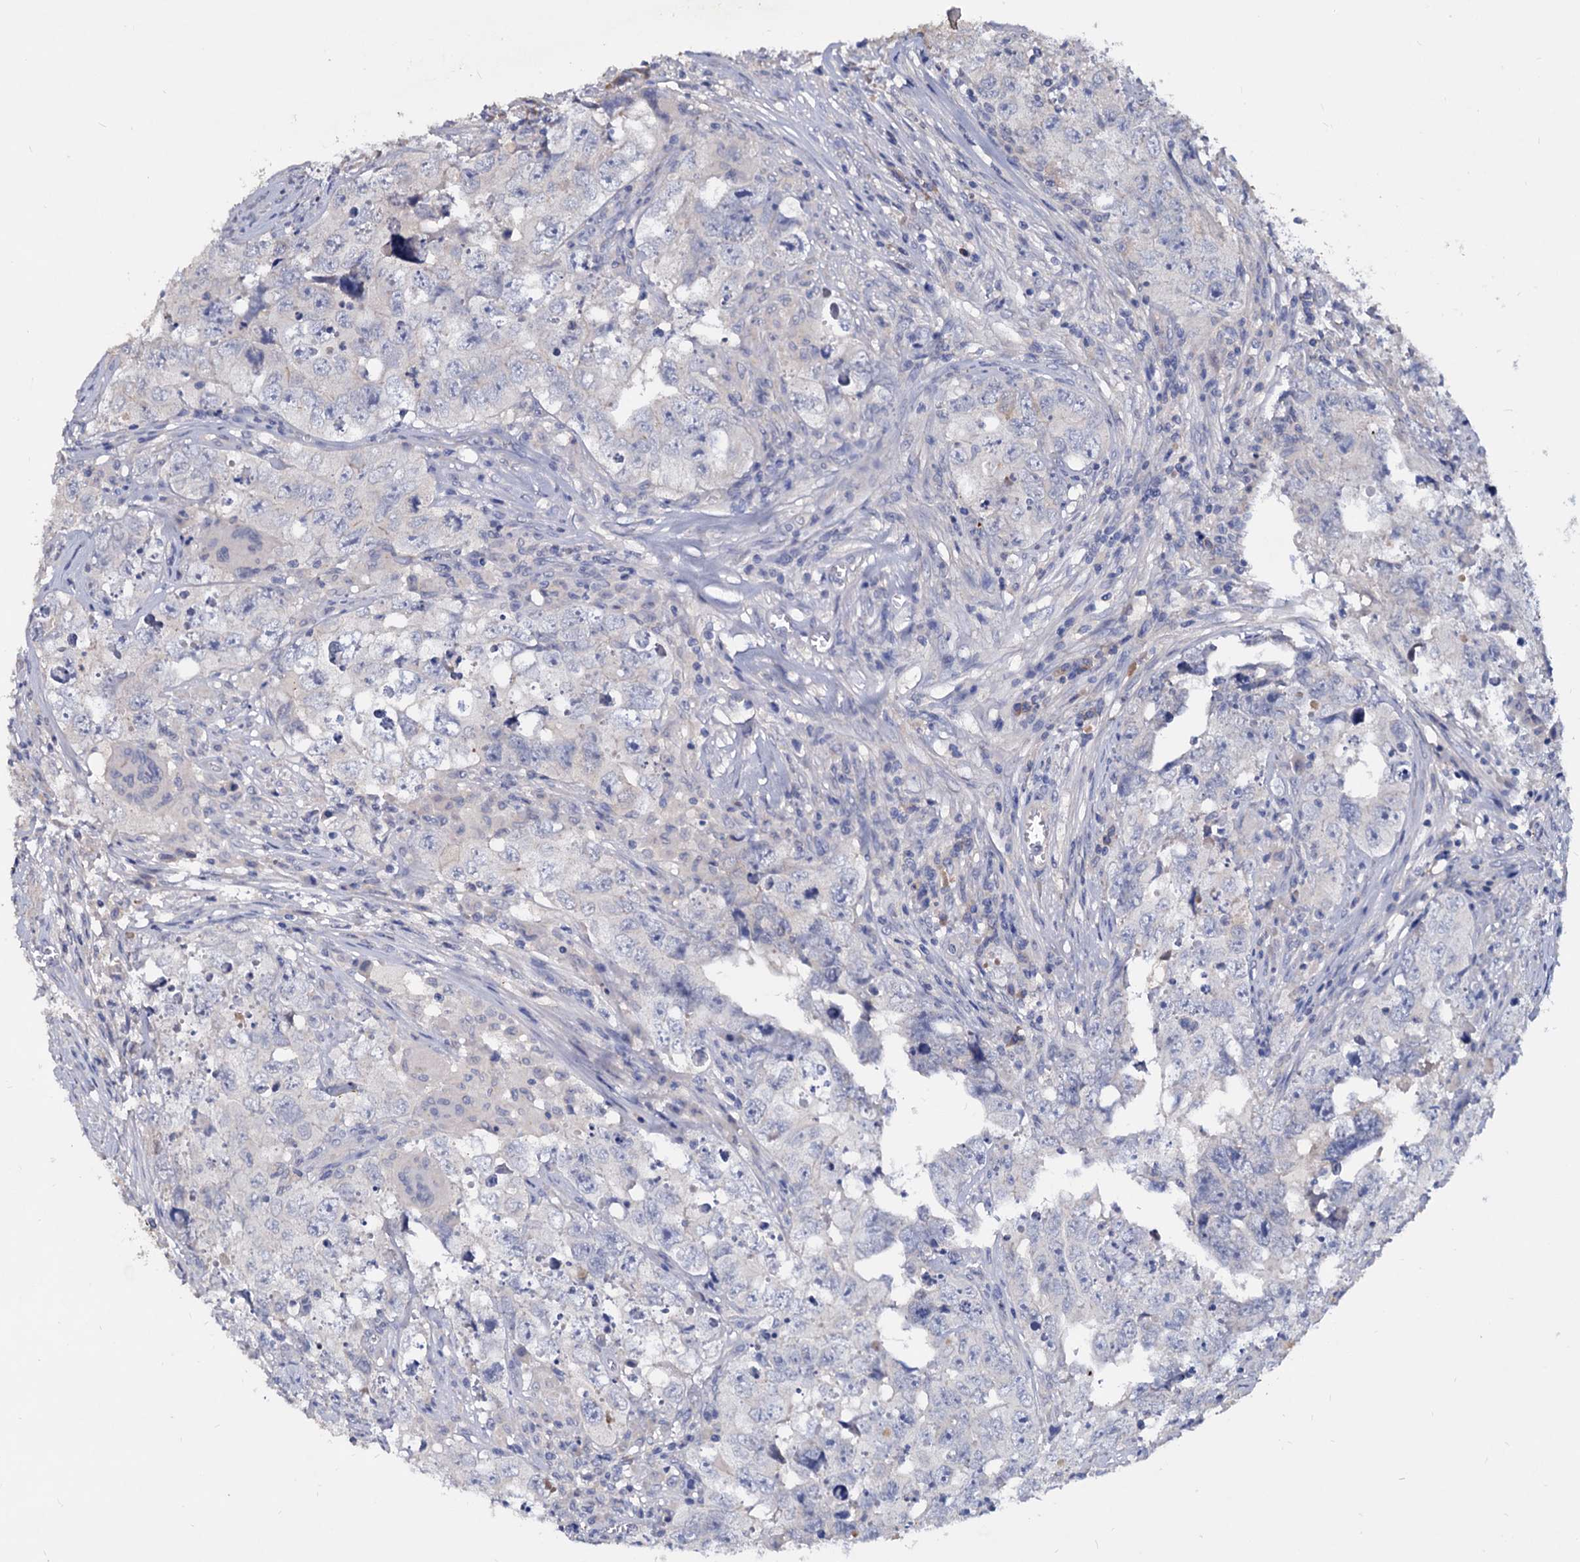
{"staining": {"intensity": "negative", "quantity": "none", "location": "none"}, "tissue": "testis cancer", "cell_type": "Tumor cells", "image_type": "cancer", "snomed": [{"axis": "morphology", "description": "Seminoma, NOS"}, {"axis": "morphology", "description": "Carcinoma, Embryonal, NOS"}, {"axis": "topography", "description": "Testis"}], "caption": "High power microscopy image of an IHC histopathology image of testis cancer, revealing no significant expression in tumor cells.", "gene": "NPAS4", "patient": {"sex": "male", "age": 43}}